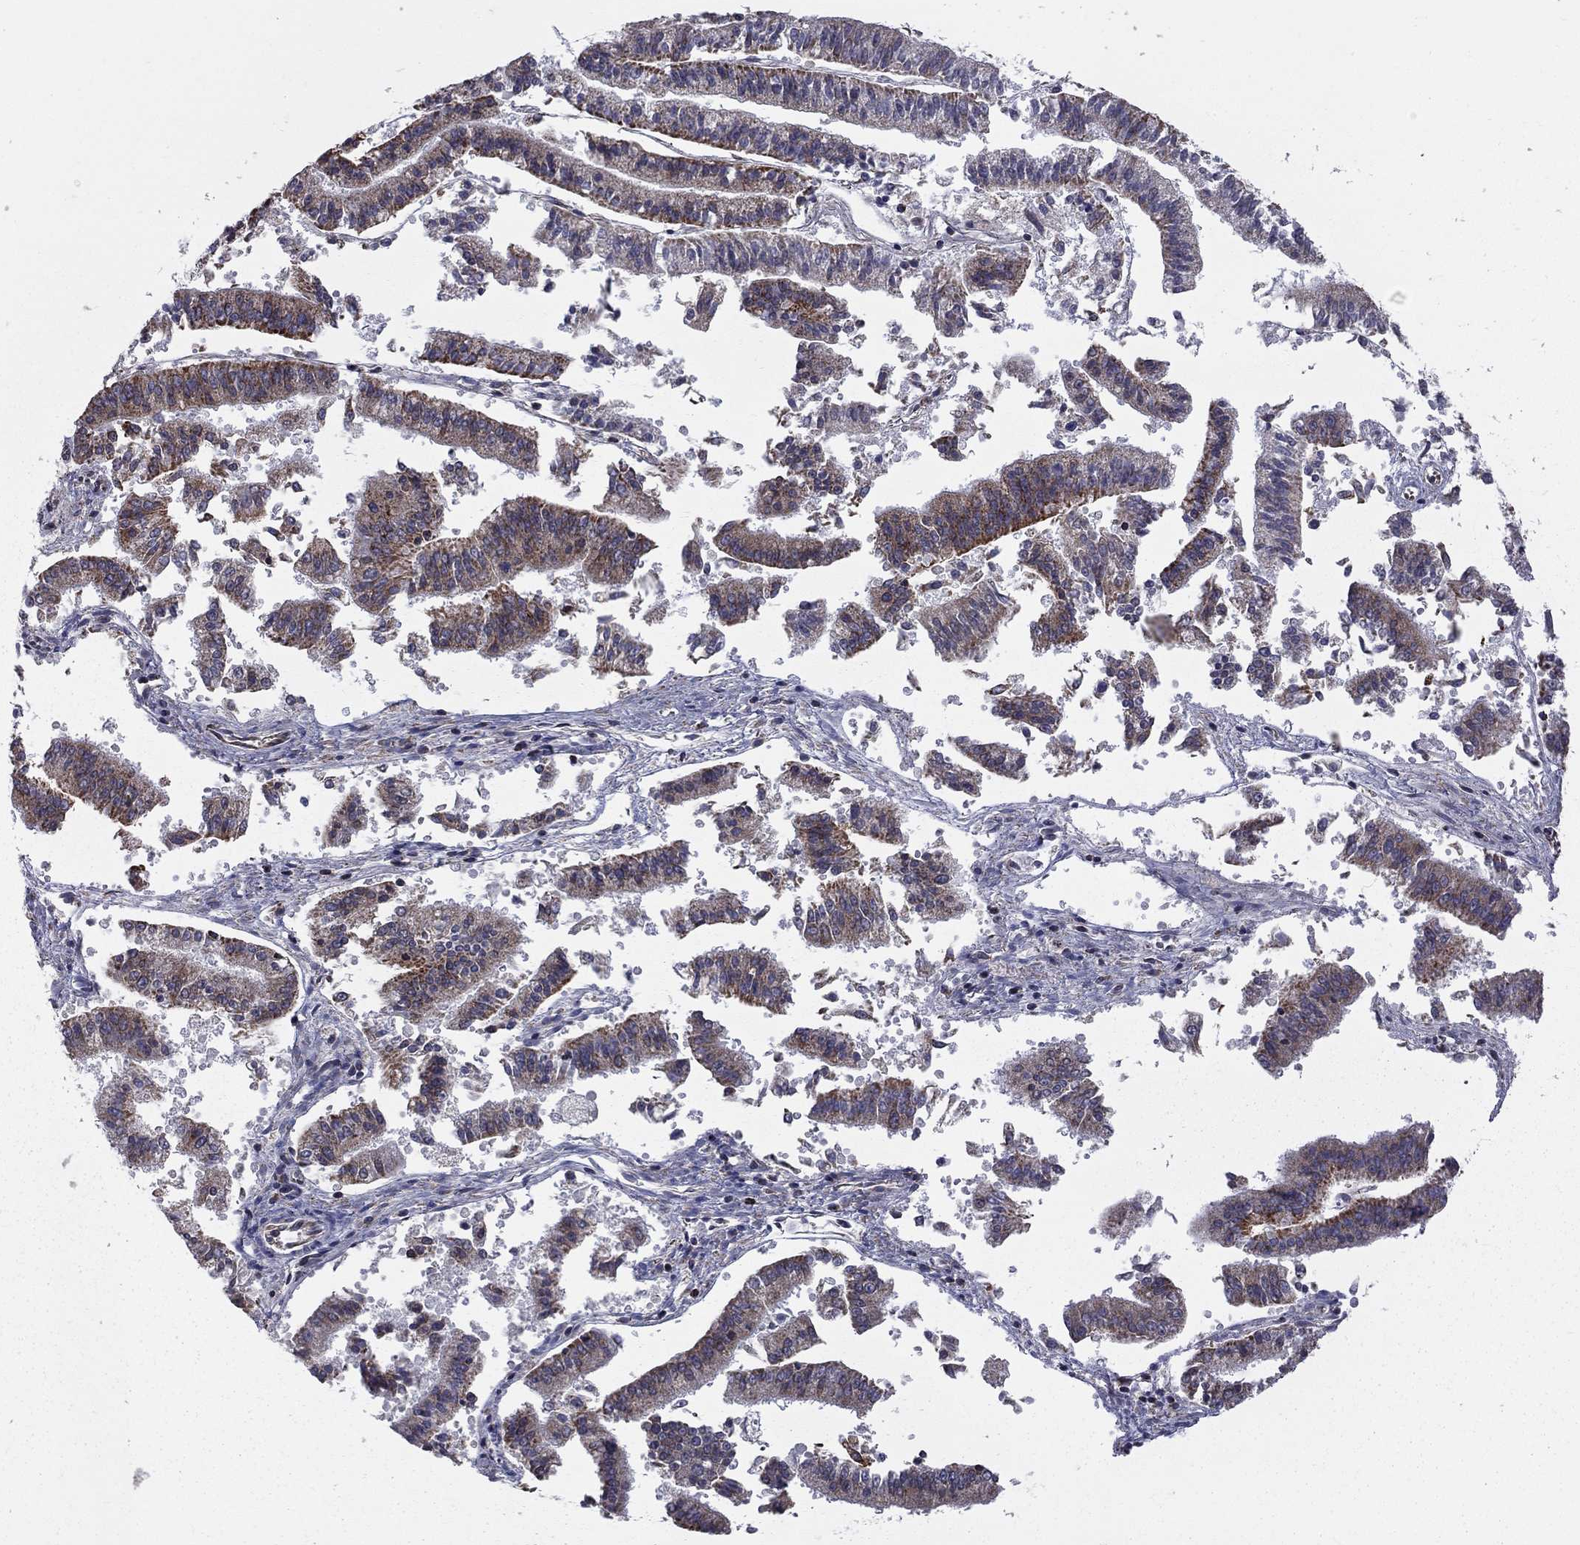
{"staining": {"intensity": "strong", "quantity": ">75%", "location": "cytoplasmic/membranous"}, "tissue": "endometrial cancer", "cell_type": "Tumor cells", "image_type": "cancer", "snomed": [{"axis": "morphology", "description": "Adenocarcinoma, NOS"}, {"axis": "topography", "description": "Endometrium"}], "caption": "Endometrial adenocarcinoma stained for a protein (brown) demonstrates strong cytoplasmic/membranous positive expression in about >75% of tumor cells.", "gene": "CLPTM1", "patient": {"sex": "female", "age": 66}}